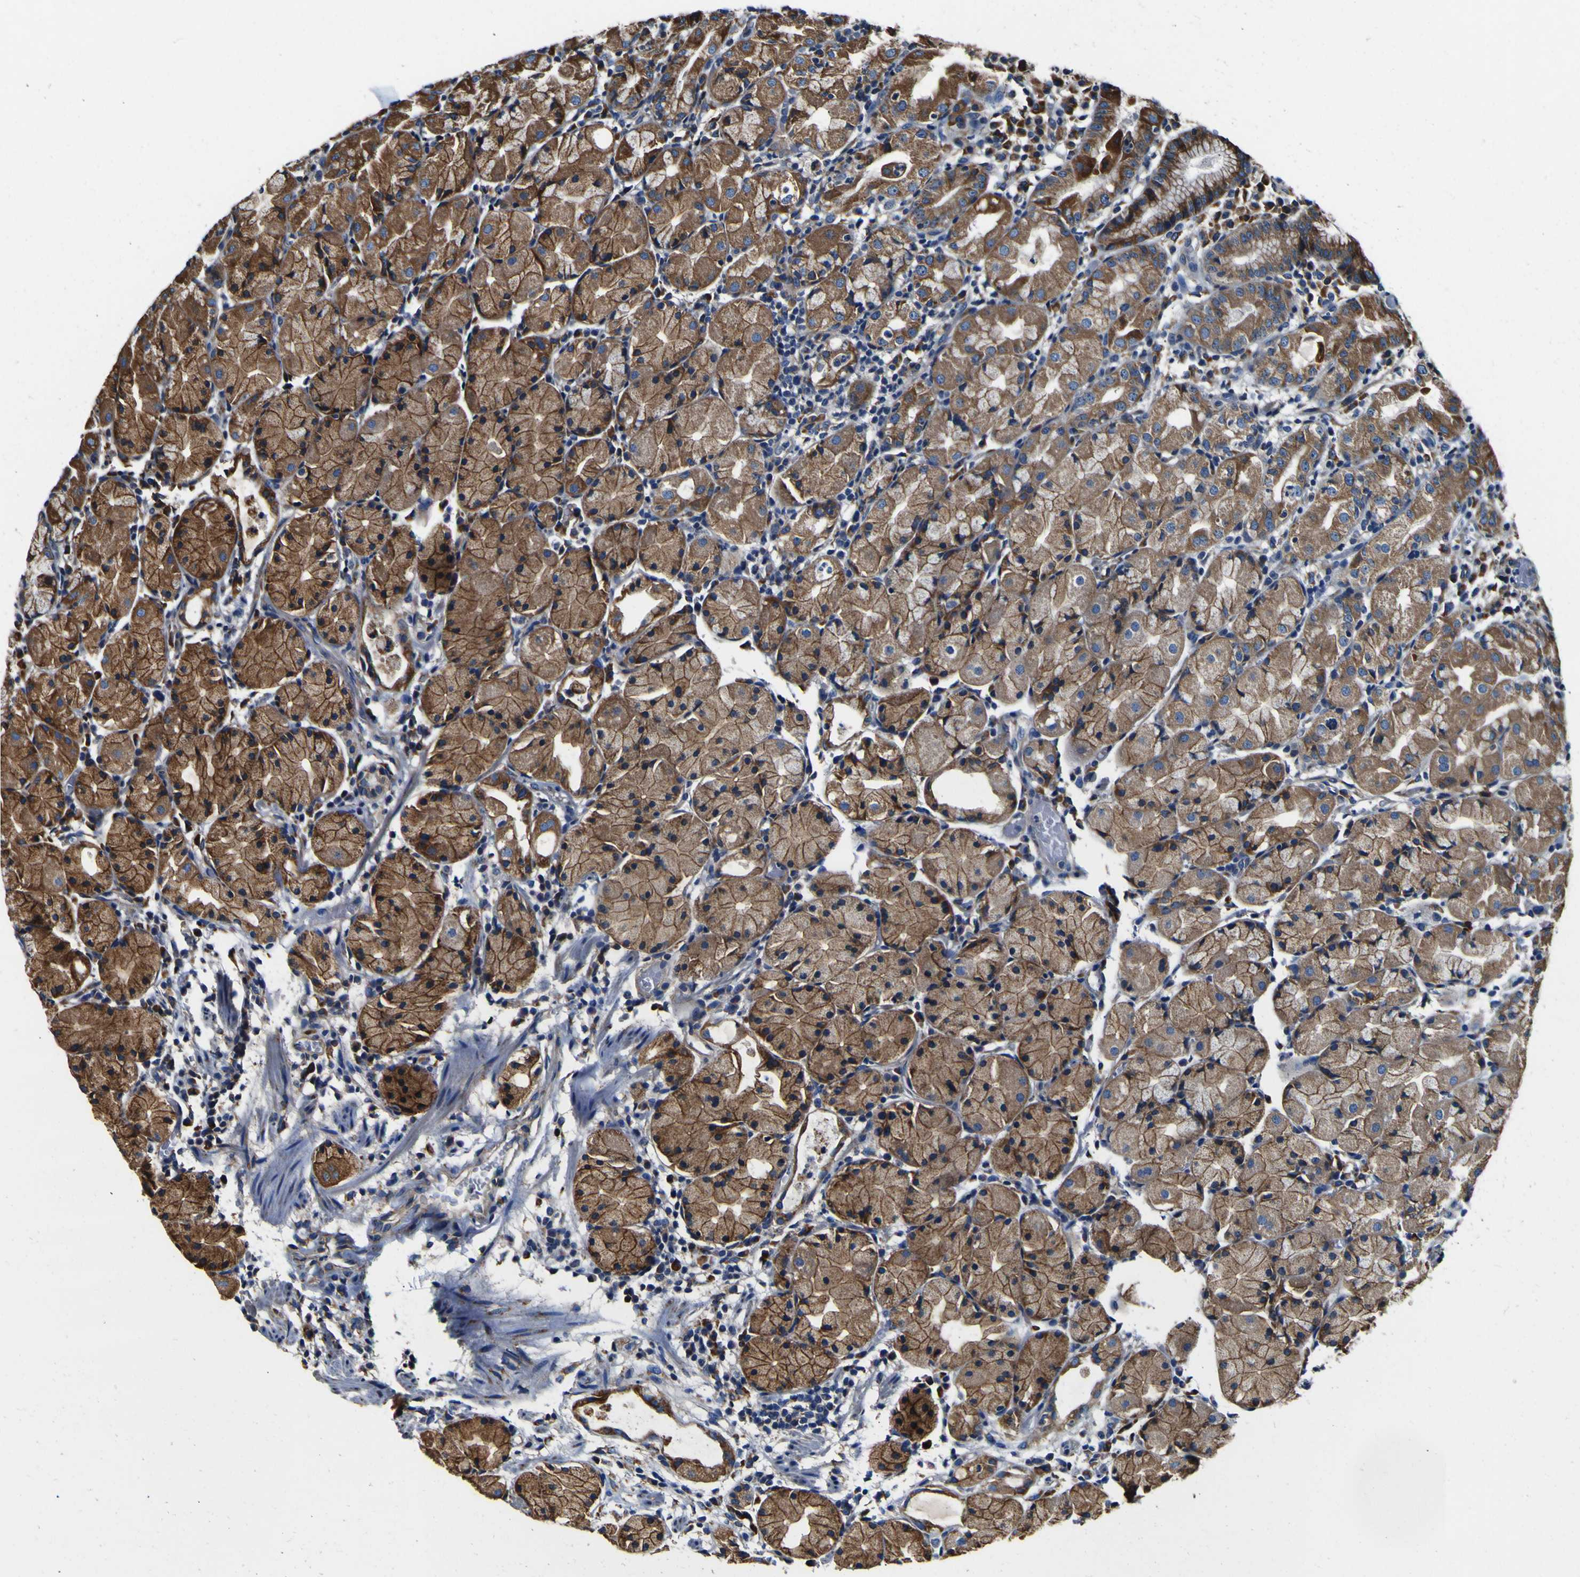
{"staining": {"intensity": "strong", "quantity": ">75%", "location": "cytoplasmic/membranous"}, "tissue": "stomach", "cell_type": "Glandular cells", "image_type": "normal", "snomed": [{"axis": "morphology", "description": "Normal tissue, NOS"}, {"axis": "topography", "description": "Stomach"}, {"axis": "topography", "description": "Stomach, lower"}], "caption": "An immunohistochemistry (IHC) image of benign tissue is shown. Protein staining in brown labels strong cytoplasmic/membranous positivity in stomach within glandular cells. (DAB (3,3'-diaminobenzidine) IHC with brightfield microscopy, high magnification).", "gene": "INPP5A", "patient": {"sex": "female", "age": 75}}